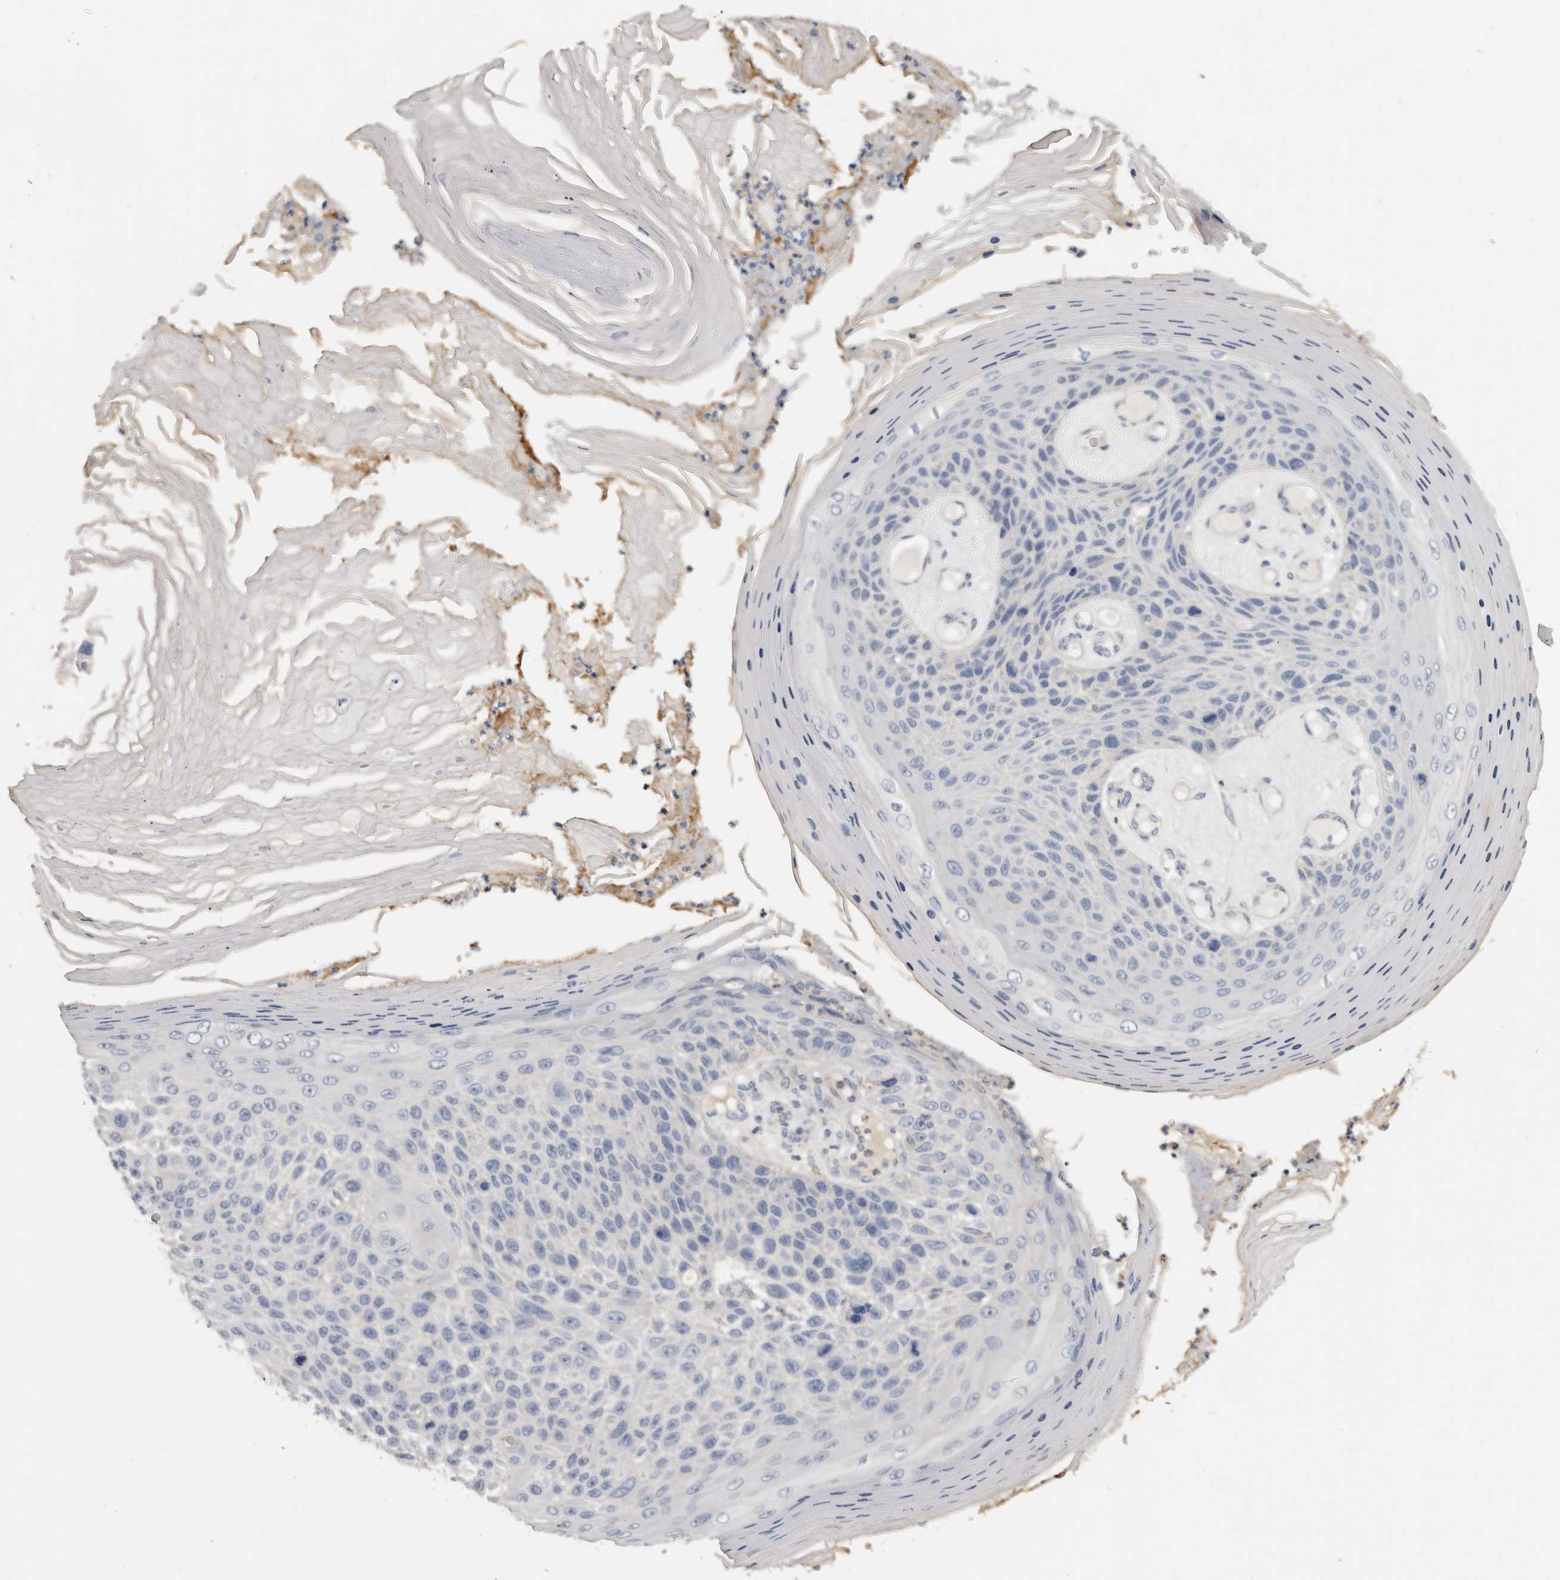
{"staining": {"intensity": "negative", "quantity": "none", "location": "none"}, "tissue": "skin cancer", "cell_type": "Tumor cells", "image_type": "cancer", "snomed": [{"axis": "morphology", "description": "Squamous cell carcinoma, NOS"}, {"axis": "topography", "description": "Skin"}], "caption": "A photomicrograph of human skin cancer is negative for staining in tumor cells.", "gene": "WDTC1", "patient": {"sex": "female", "age": 88}}